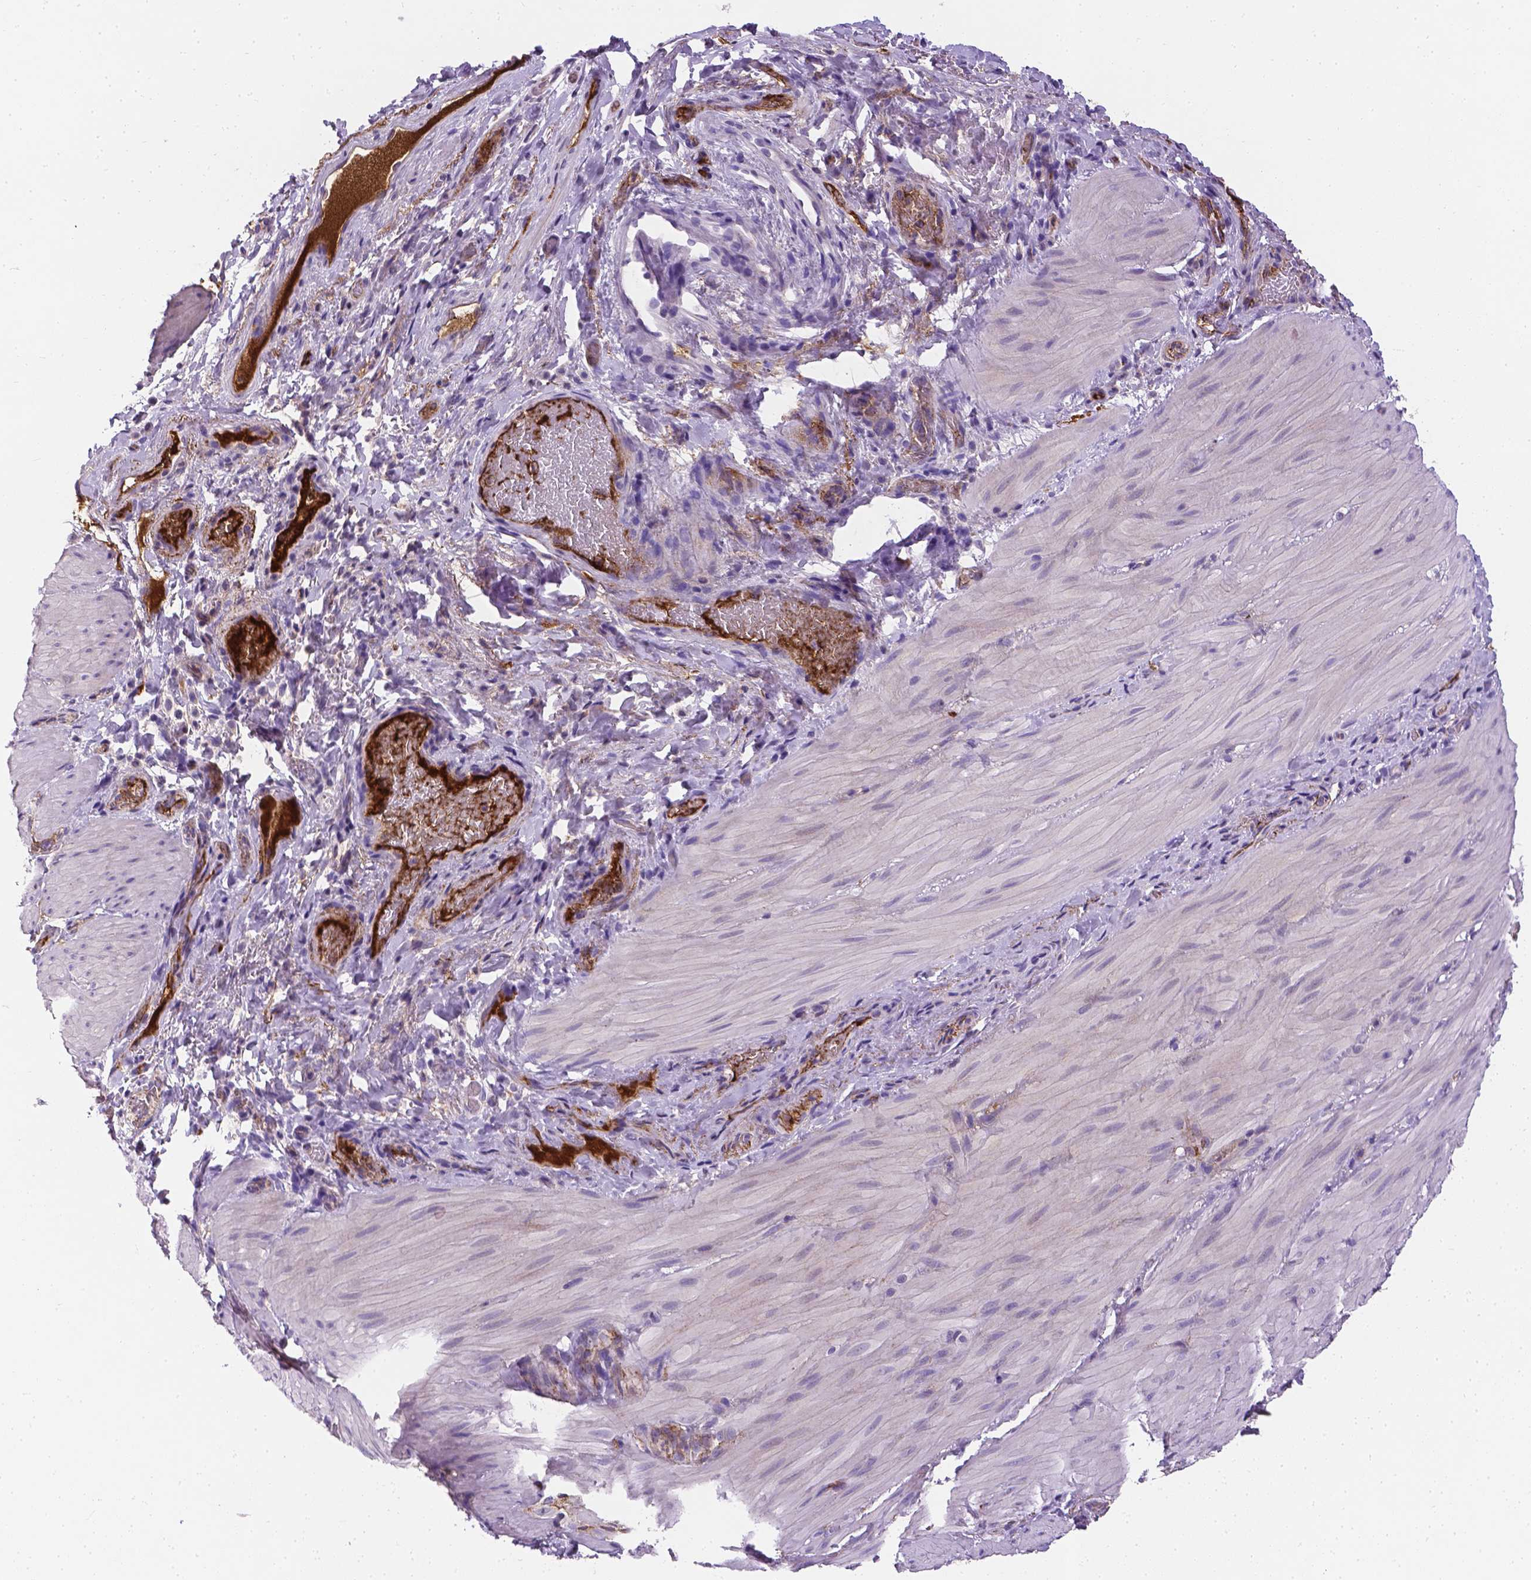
{"staining": {"intensity": "negative", "quantity": "none", "location": "none"}, "tissue": "smooth muscle", "cell_type": "Smooth muscle cells", "image_type": "normal", "snomed": [{"axis": "morphology", "description": "Normal tissue, NOS"}, {"axis": "topography", "description": "Smooth muscle"}, {"axis": "topography", "description": "Colon"}], "caption": "Smooth muscle cells are negative for protein expression in normal human smooth muscle. (DAB IHC visualized using brightfield microscopy, high magnification).", "gene": "APOE", "patient": {"sex": "male", "age": 73}}